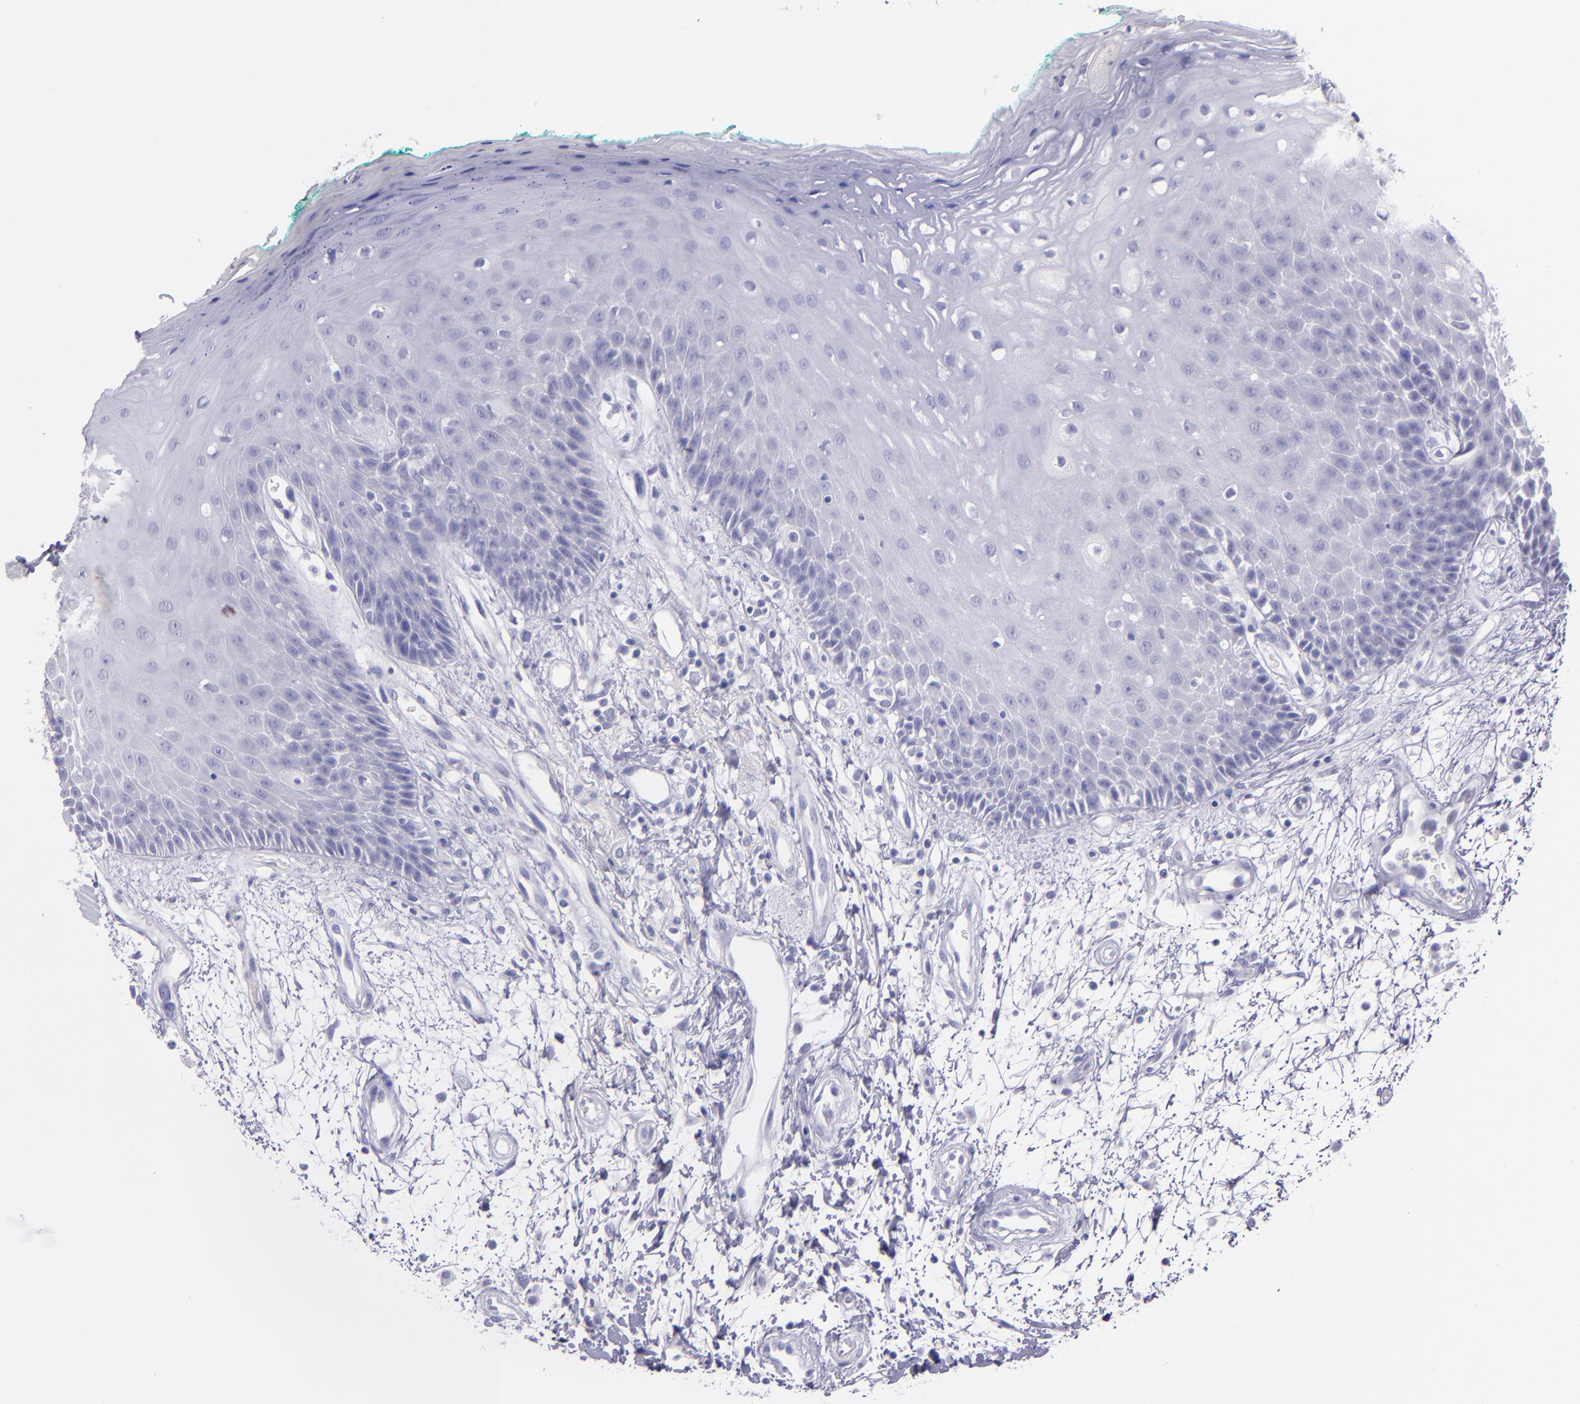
{"staining": {"intensity": "negative", "quantity": "none", "location": "none"}, "tissue": "oral mucosa", "cell_type": "Squamous epithelial cells", "image_type": "normal", "snomed": [{"axis": "morphology", "description": "Normal tissue, NOS"}, {"axis": "morphology", "description": "Squamous cell carcinoma, NOS"}, {"axis": "topography", "description": "Skeletal muscle"}, {"axis": "topography", "description": "Oral tissue"}, {"axis": "topography", "description": "Head-Neck"}], "caption": "IHC of benign oral mucosa shows no positivity in squamous epithelial cells. Nuclei are stained in blue.", "gene": "TNNT3", "patient": {"sex": "female", "age": 84}}